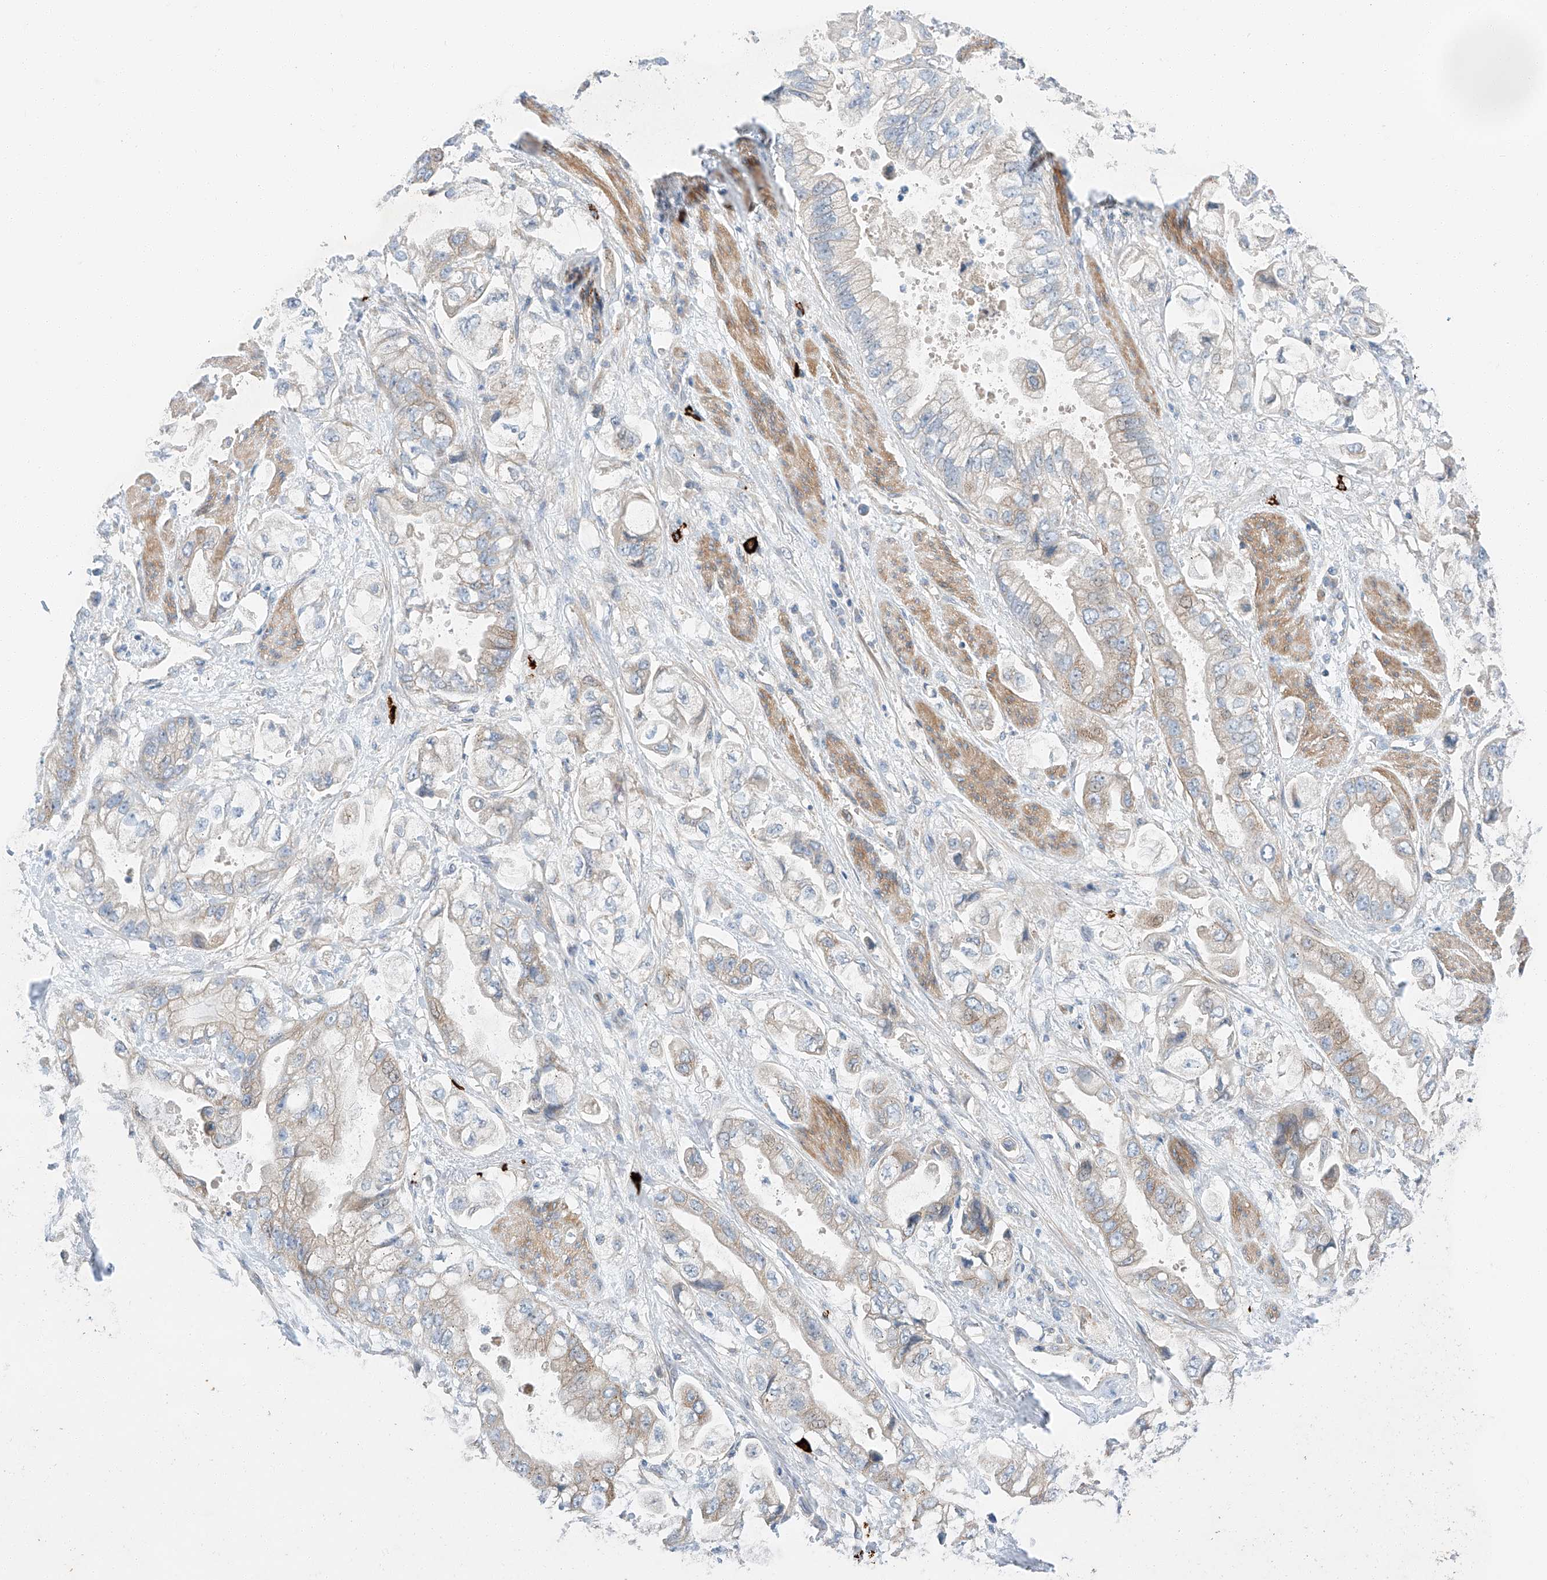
{"staining": {"intensity": "weak", "quantity": "<25%", "location": "cytoplasmic/membranous"}, "tissue": "stomach cancer", "cell_type": "Tumor cells", "image_type": "cancer", "snomed": [{"axis": "morphology", "description": "Adenocarcinoma, NOS"}, {"axis": "topography", "description": "Stomach"}], "caption": "Immunohistochemistry image of stomach adenocarcinoma stained for a protein (brown), which displays no staining in tumor cells.", "gene": "MINDY4", "patient": {"sex": "male", "age": 62}}